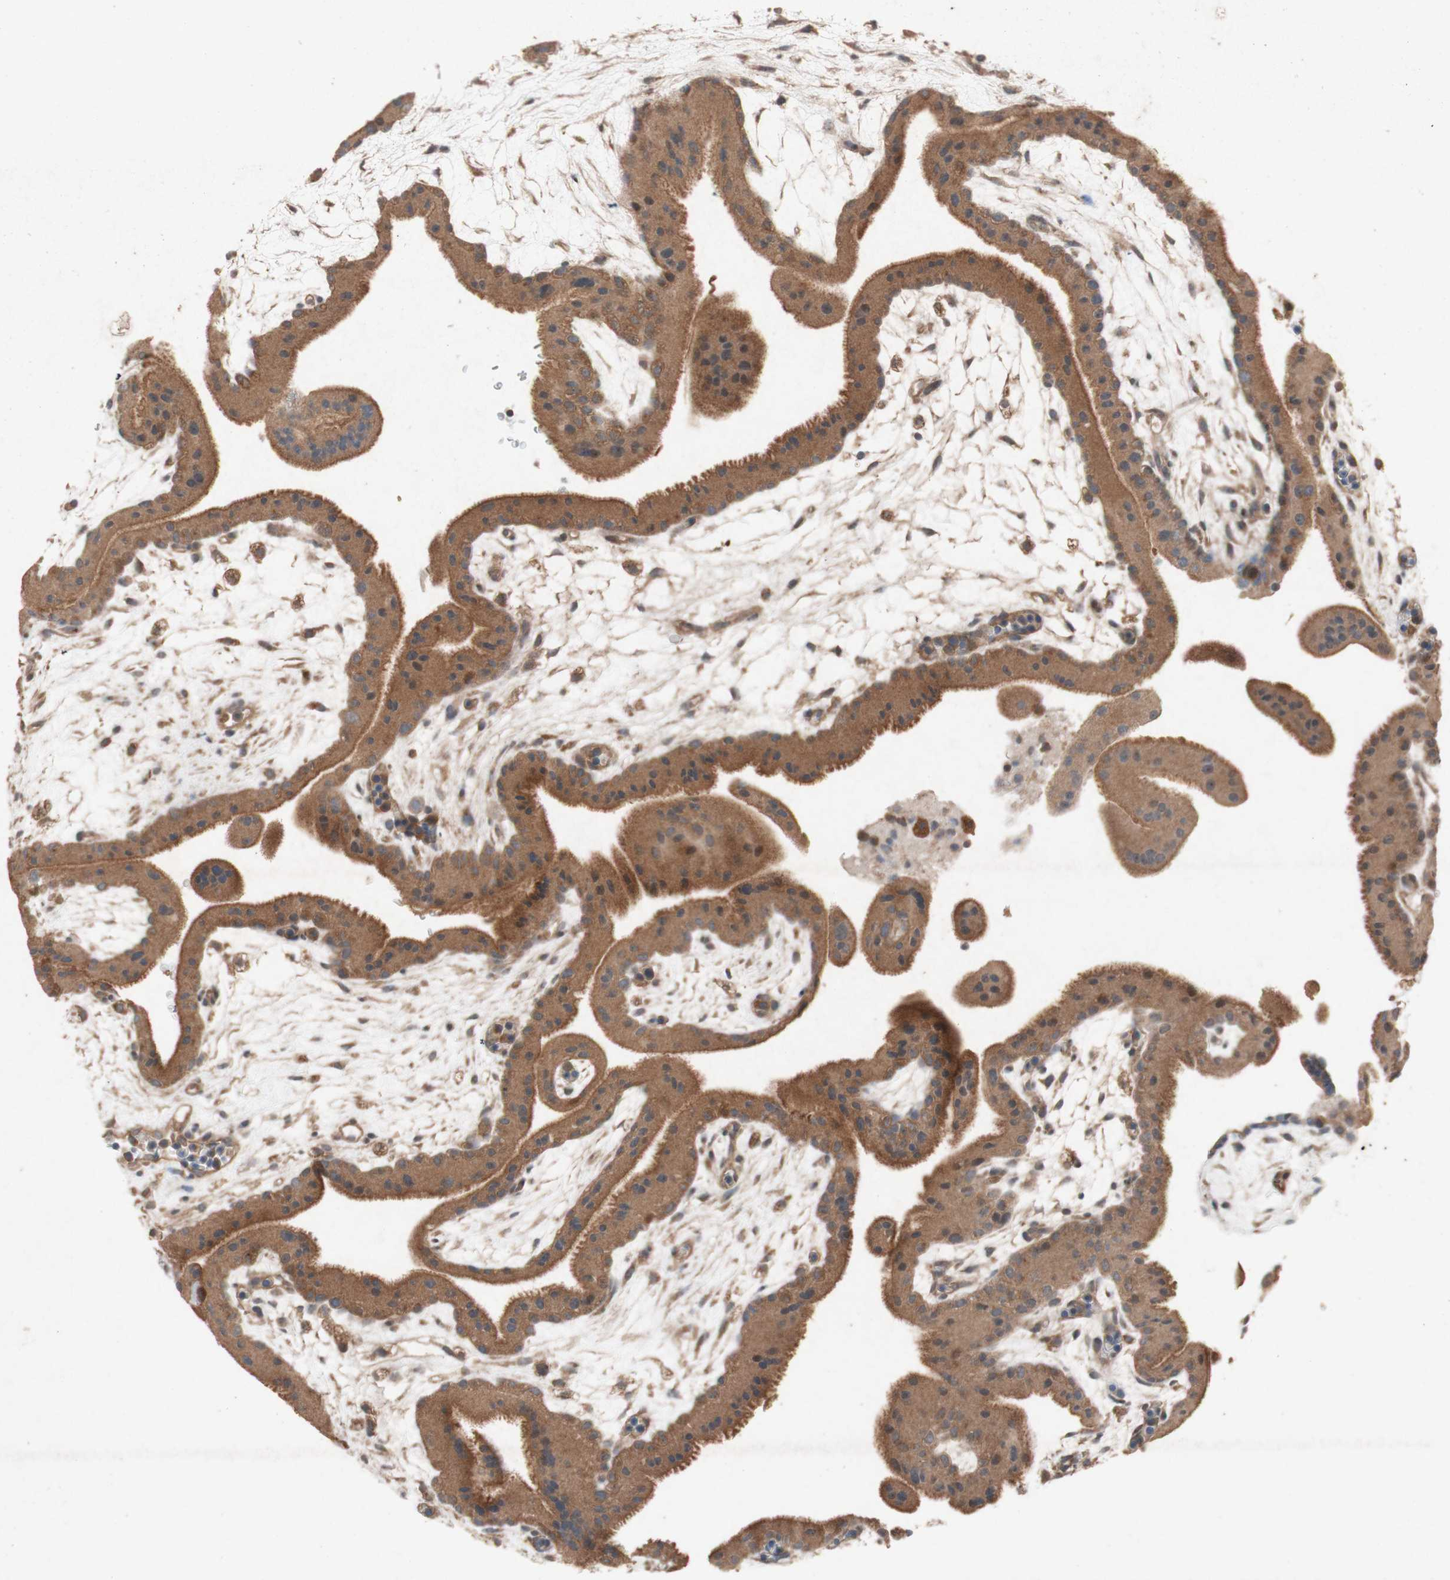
{"staining": {"intensity": "moderate", "quantity": ">75%", "location": "cytoplasmic/membranous"}, "tissue": "placenta", "cell_type": "Trophoblastic cells", "image_type": "normal", "snomed": [{"axis": "morphology", "description": "Normal tissue, NOS"}, {"axis": "topography", "description": "Placenta"}], "caption": "A high-resolution micrograph shows immunohistochemistry (IHC) staining of normal placenta, which displays moderate cytoplasmic/membranous positivity in approximately >75% of trophoblastic cells. Using DAB (3,3'-diaminobenzidine) (brown) and hematoxylin (blue) stains, captured at high magnification using brightfield microscopy.", "gene": "ATP6V1F", "patient": {"sex": "female", "age": 19}}